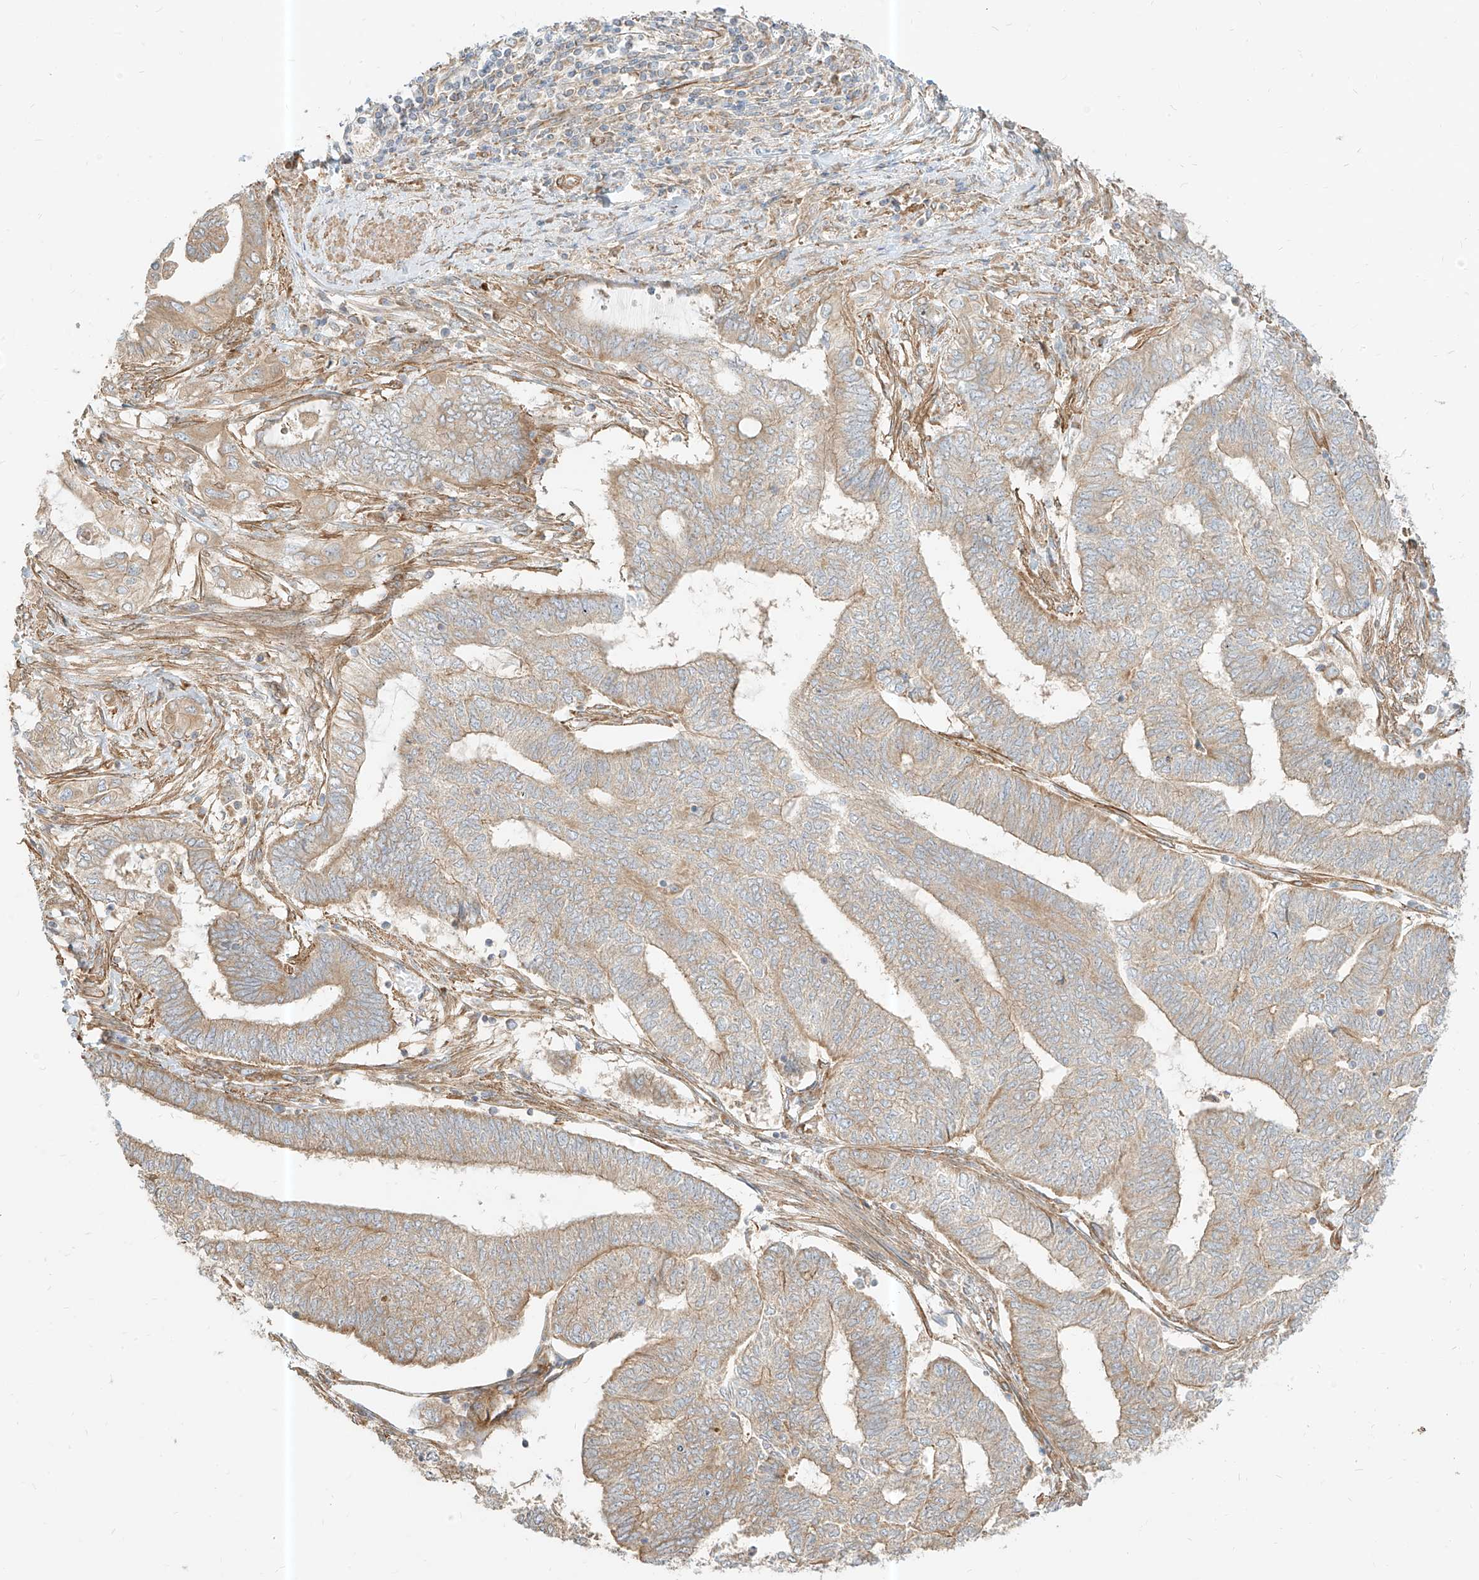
{"staining": {"intensity": "weak", "quantity": ">75%", "location": "cytoplasmic/membranous"}, "tissue": "endometrial cancer", "cell_type": "Tumor cells", "image_type": "cancer", "snomed": [{"axis": "morphology", "description": "Adenocarcinoma, NOS"}, {"axis": "topography", "description": "Uterus"}, {"axis": "topography", "description": "Endometrium"}], "caption": "Endometrial adenocarcinoma stained for a protein exhibits weak cytoplasmic/membranous positivity in tumor cells.", "gene": "PLCL1", "patient": {"sex": "female", "age": 70}}